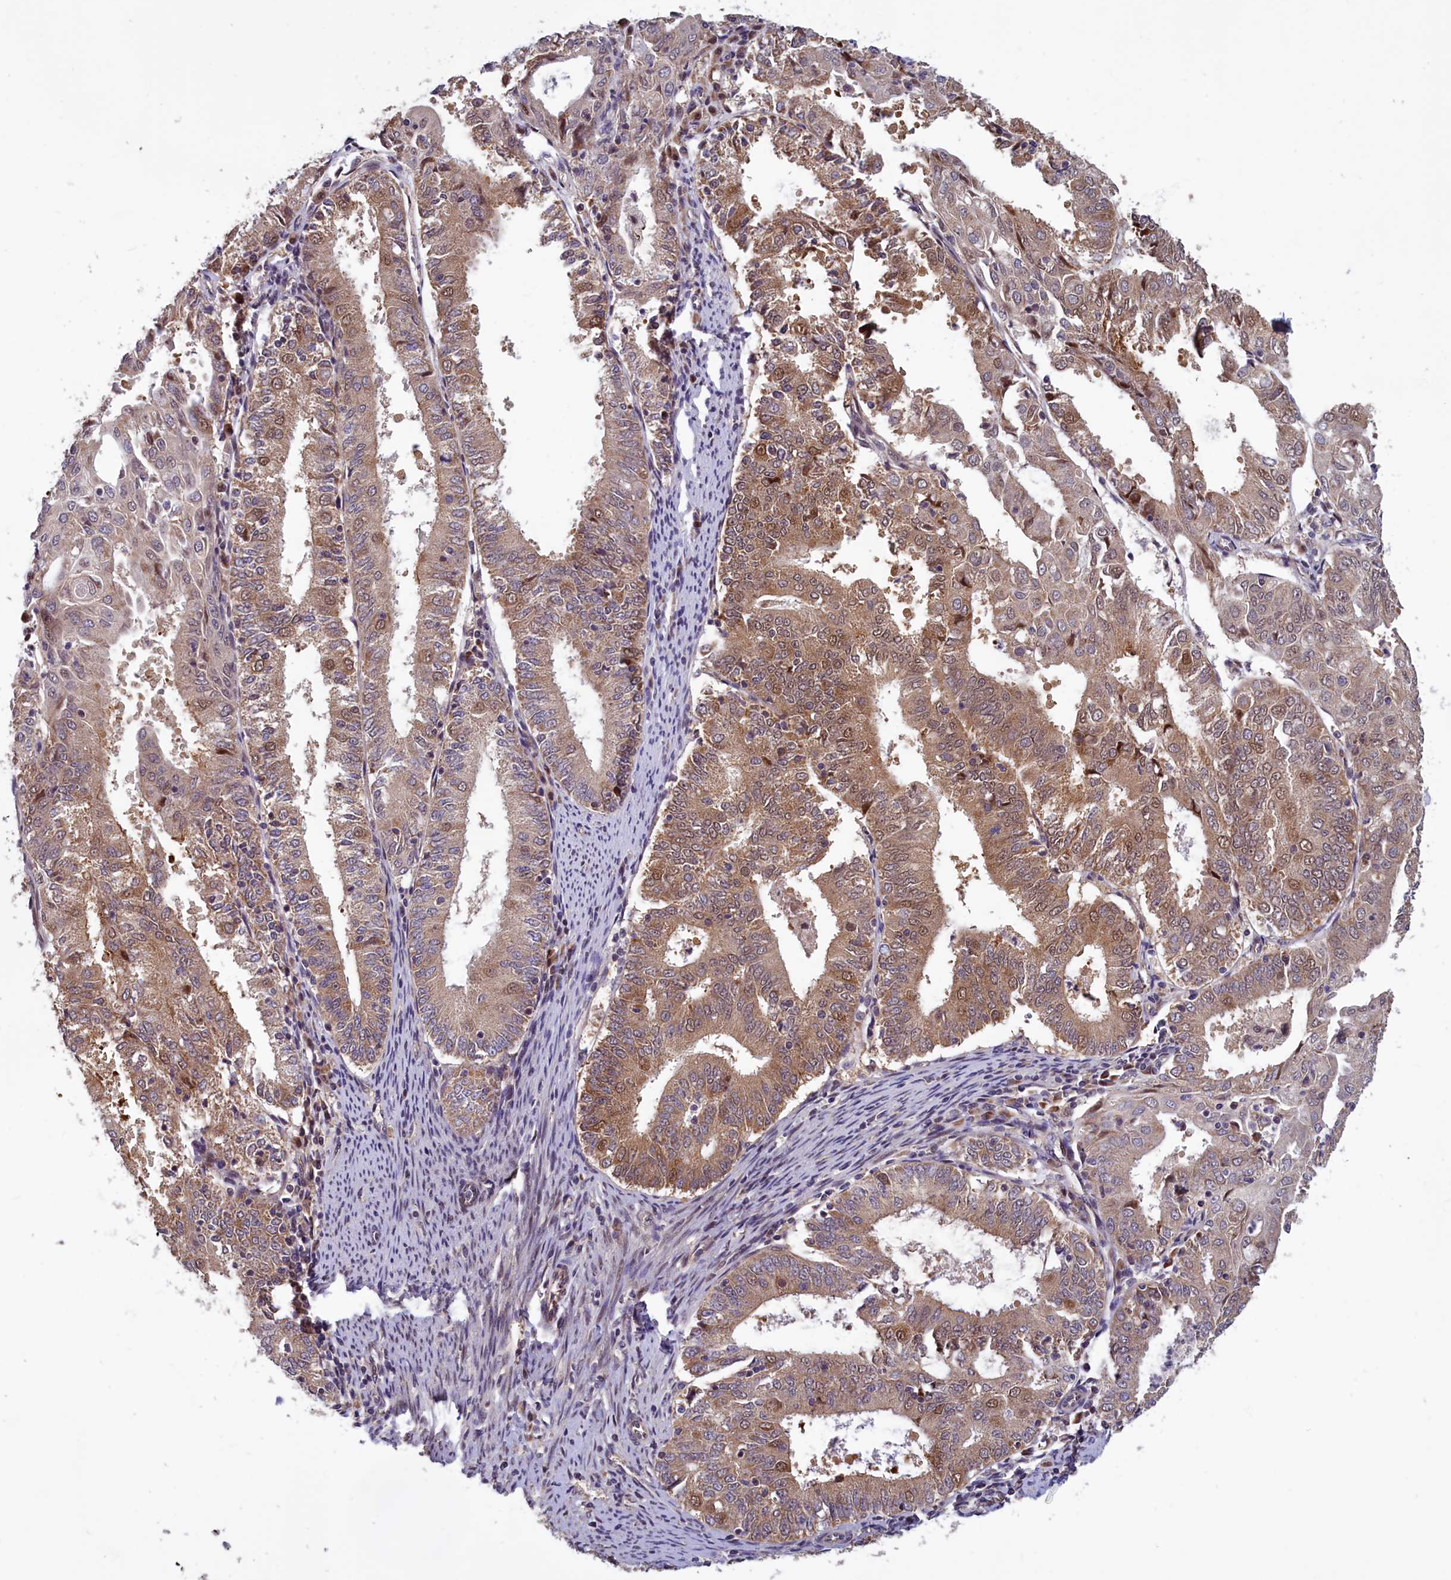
{"staining": {"intensity": "moderate", "quantity": "25%-75%", "location": "cytoplasmic/membranous,nuclear"}, "tissue": "endometrial cancer", "cell_type": "Tumor cells", "image_type": "cancer", "snomed": [{"axis": "morphology", "description": "Adenocarcinoma, NOS"}, {"axis": "topography", "description": "Endometrium"}], "caption": "Immunohistochemistry (IHC) of human endometrial cancer reveals medium levels of moderate cytoplasmic/membranous and nuclear expression in about 25%-75% of tumor cells.", "gene": "CCDC15", "patient": {"sex": "female", "age": 57}}